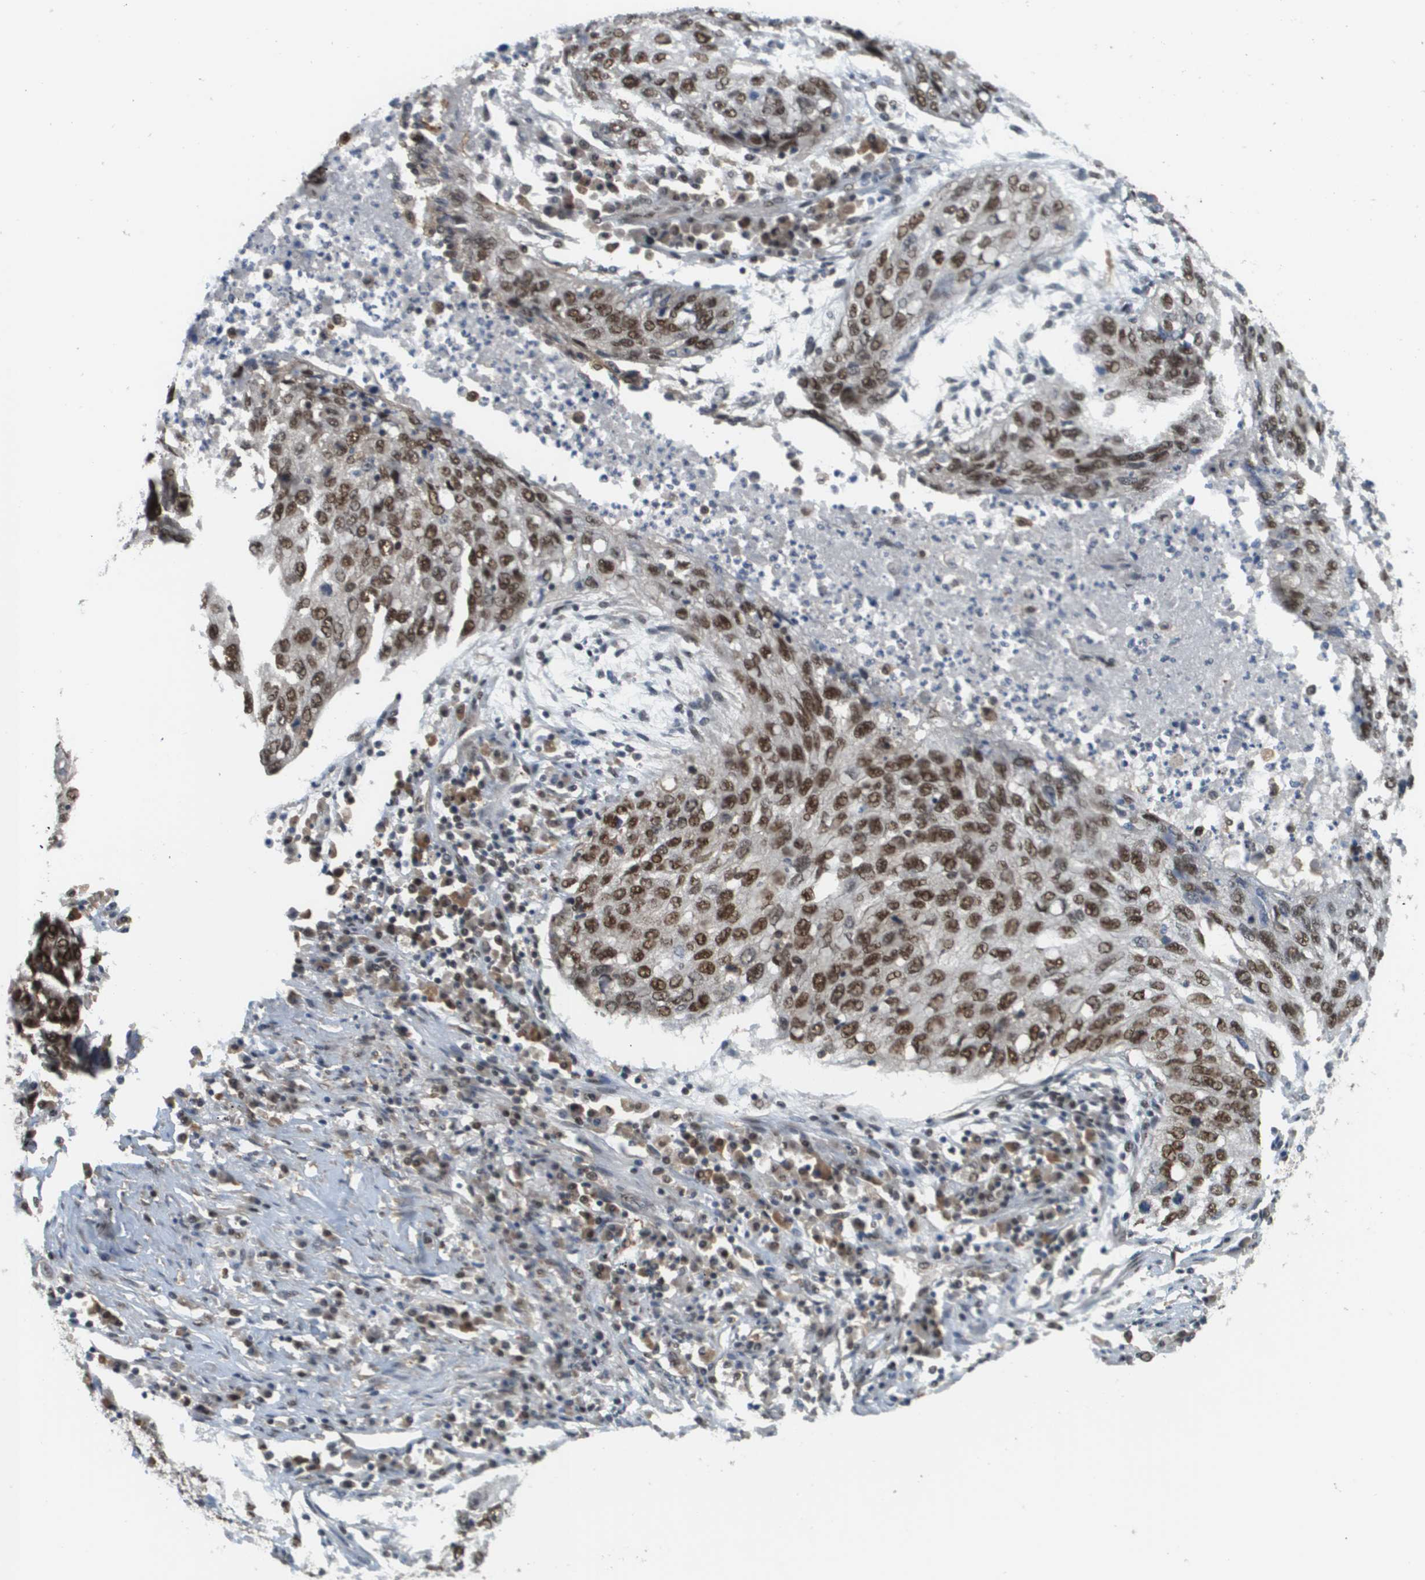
{"staining": {"intensity": "moderate", "quantity": ">75%", "location": "nuclear"}, "tissue": "lung cancer", "cell_type": "Tumor cells", "image_type": "cancer", "snomed": [{"axis": "morphology", "description": "Squamous cell carcinoma, NOS"}, {"axis": "topography", "description": "Lung"}], "caption": "High-magnification brightfield microscopy of lung cancer stained with DAB (brown) and counterstained with hematoxylin (blue). tumor cells exhibit moderate nuclear expression is appreciated in about>75% of cells.", "gene": "PRCC", "patient": {"sex": "female", "age": 63}}